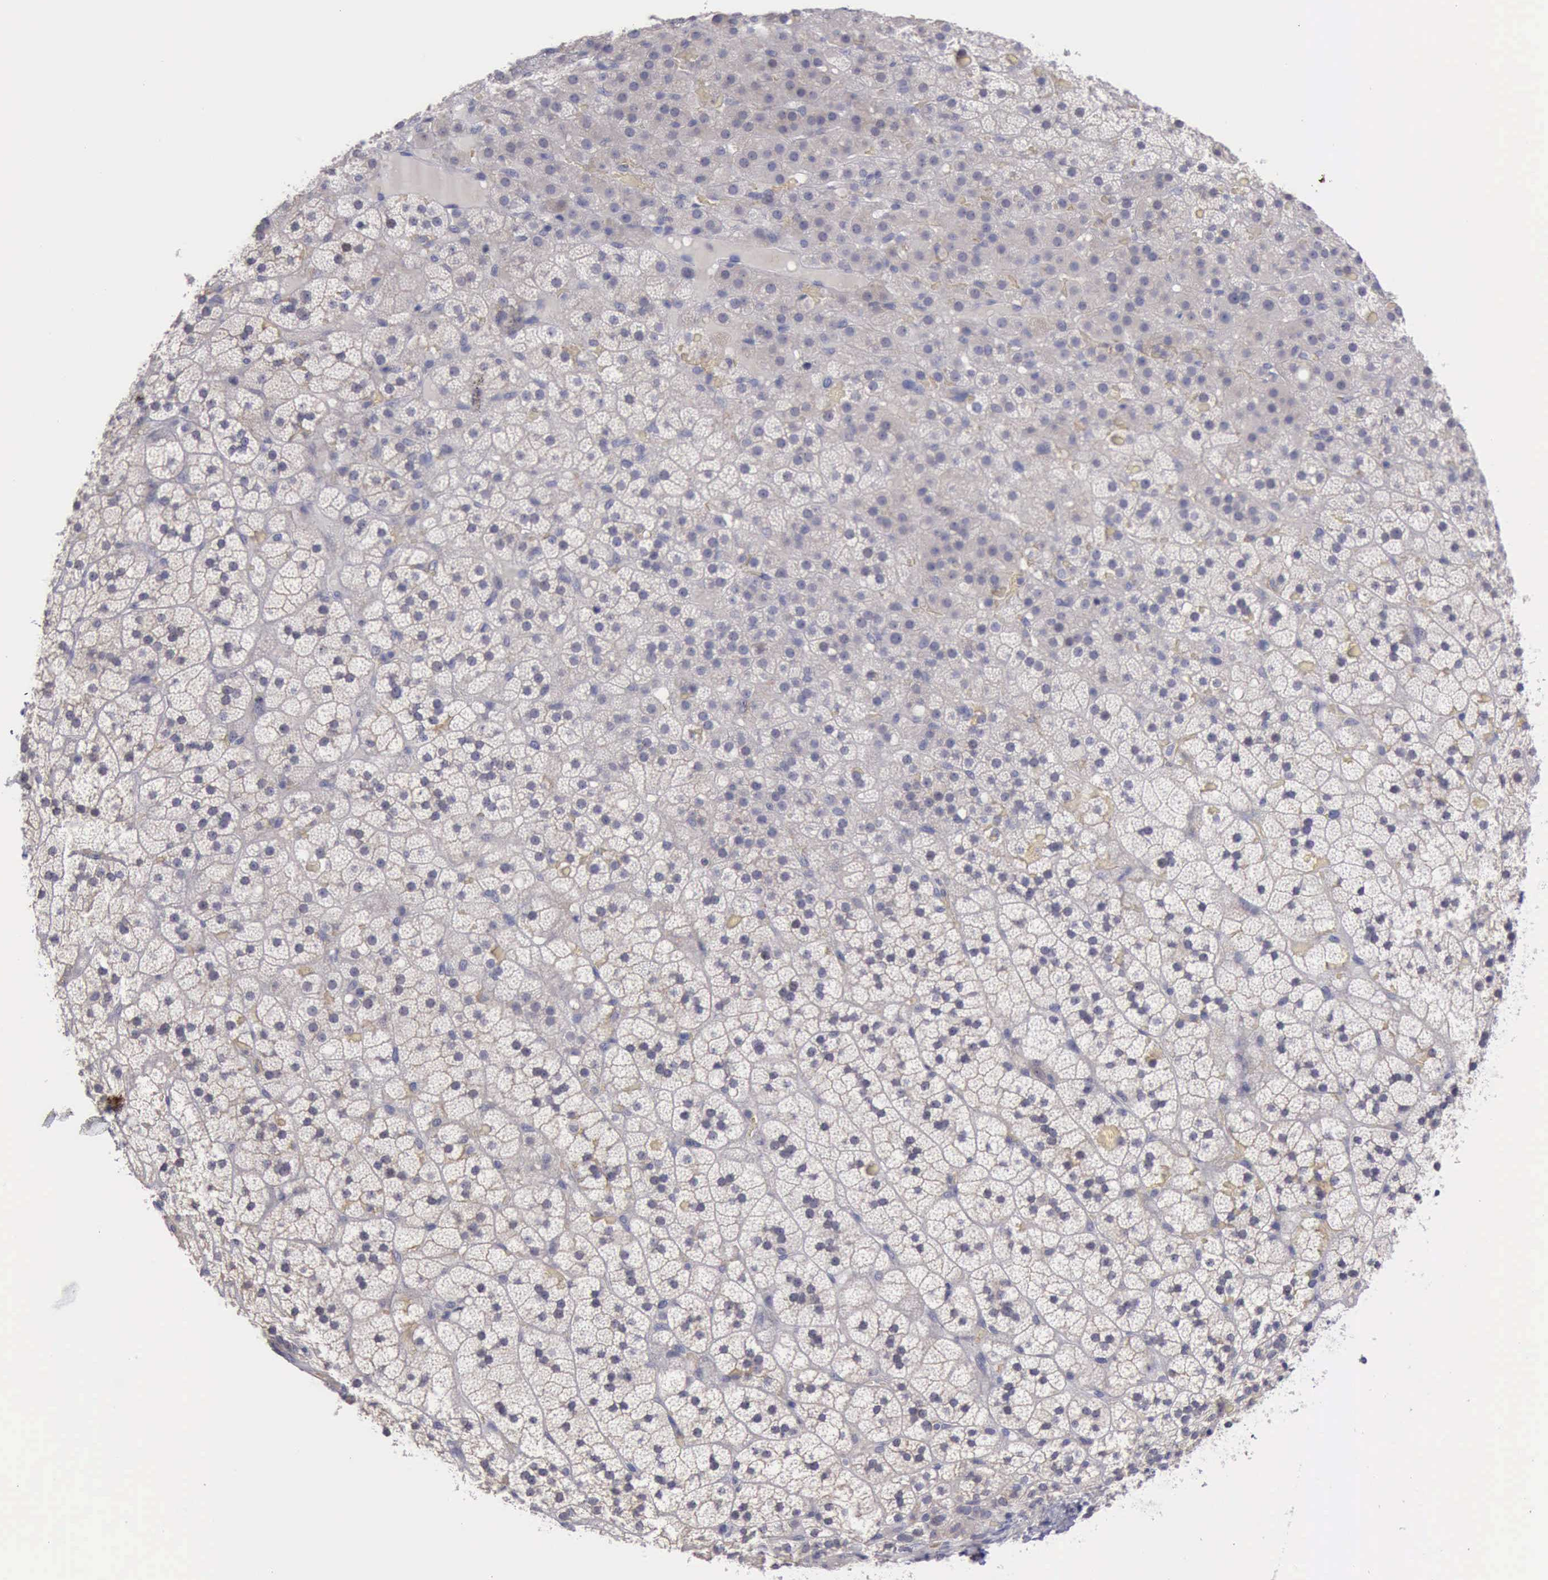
{"staining": {"intensity": "weak", "quantity": "<25%", "location": "cytoplasmic/membranous"}, "tissue": "adrenal gland", "cell_type": "Glandular cells", "image_type": "normal", "snomed": [{"axis": "morphology", "description": "Normal tissue, NOS"}, {"axis": "topography", "description": "Adrenal gland"}], "caption": "Glandular cells are negative for protein expression in unremarkable human adrenal gland. (DAB (3,3'-diaminobenzidine) IHC with hematoxylin counter stain).", "gene": "CEP128", "patient": {"sex": "male", "age": 35}}